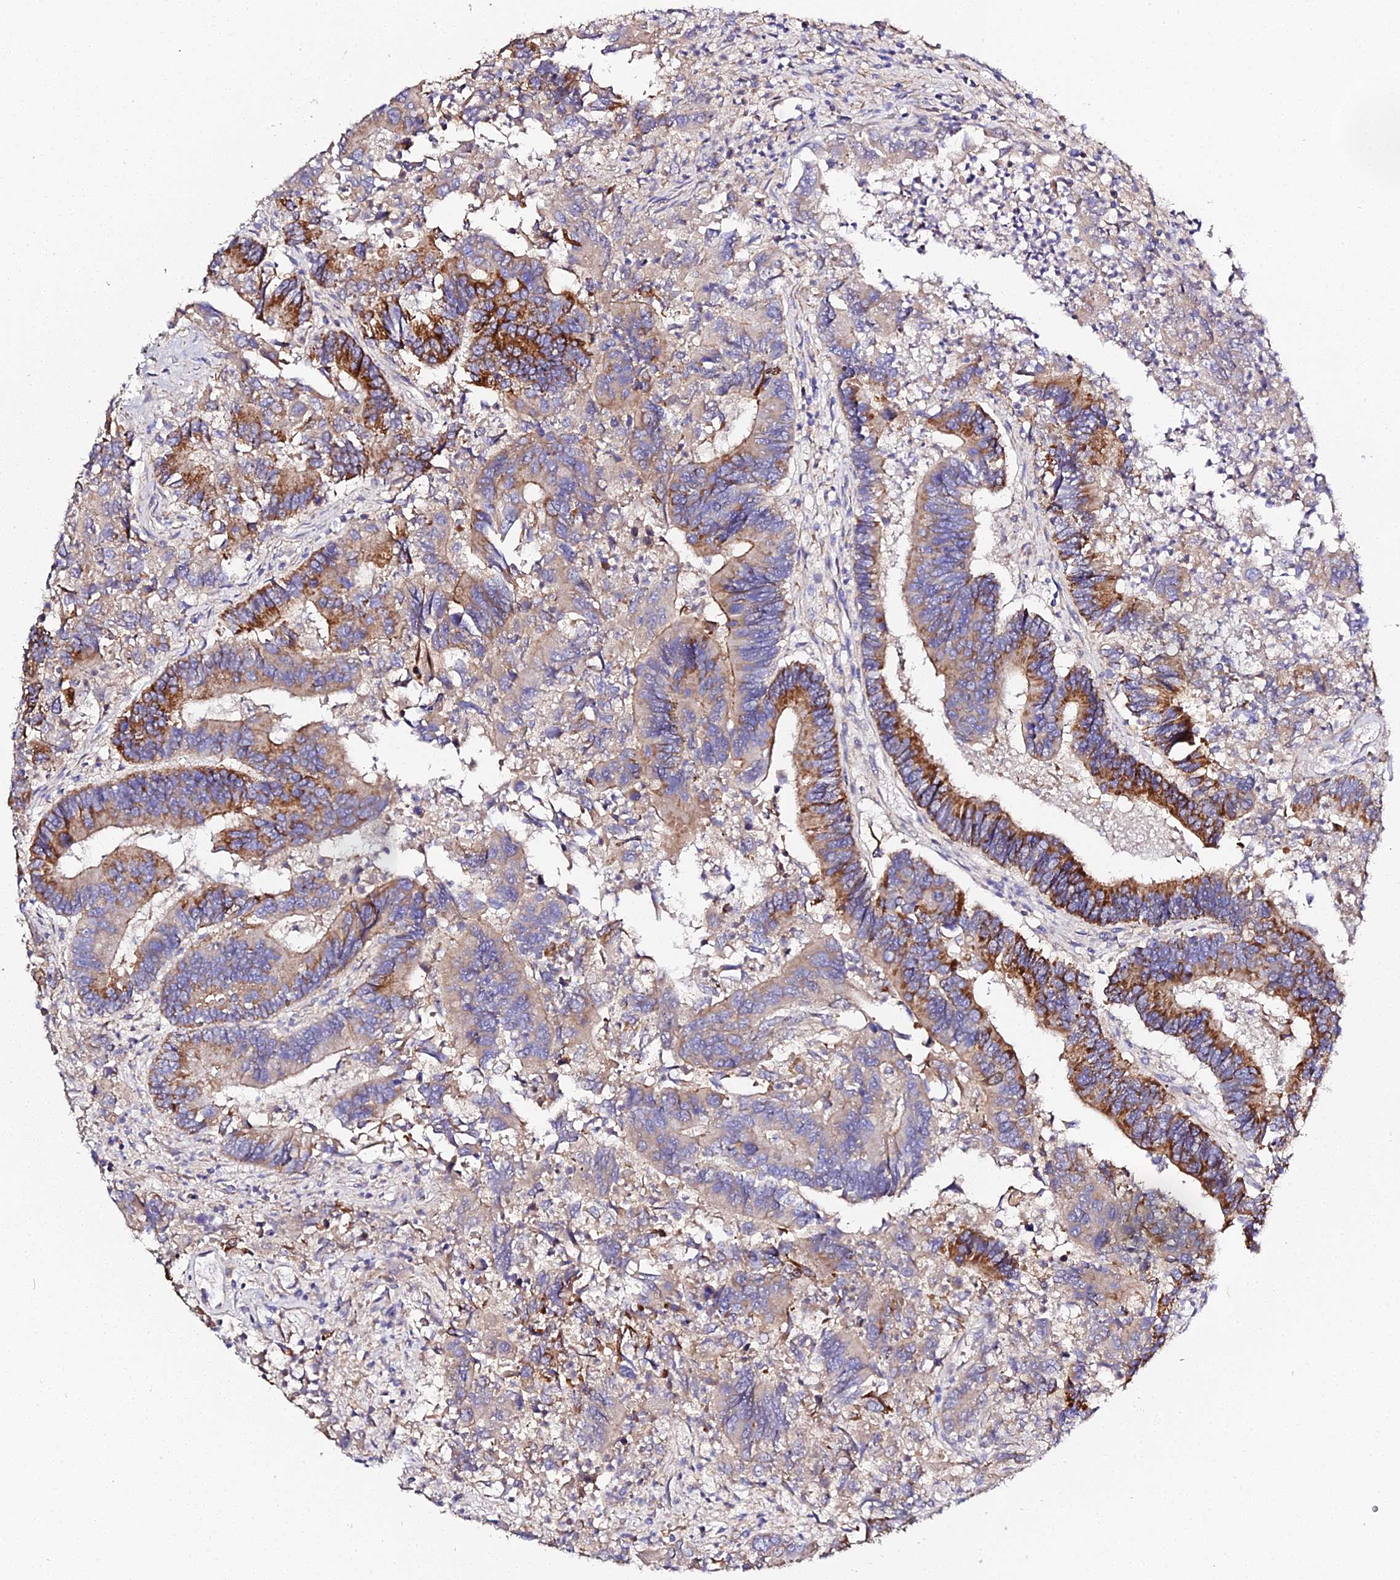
{"staining": {"intensity": "moderate", "quantity": "25%-75%", "location": "cytoplasmic/membranous"}, "tissue": "colorectal cancer", "cell_type": "Tumor cells", "image_type": "cancer", "snomed": [{"axis": "morphology", "description": "Adenocarcinoma, NOS"}, {"axis": "topography", "description": "Colon"}], "caption": "Adenocarcinoma (colorectal) stained for a protein exhibits moderate cytoplasmic/membranous positivity in tumor cells.", "gene": "SCX", "patient": {"sex": "female", "age": 67}}